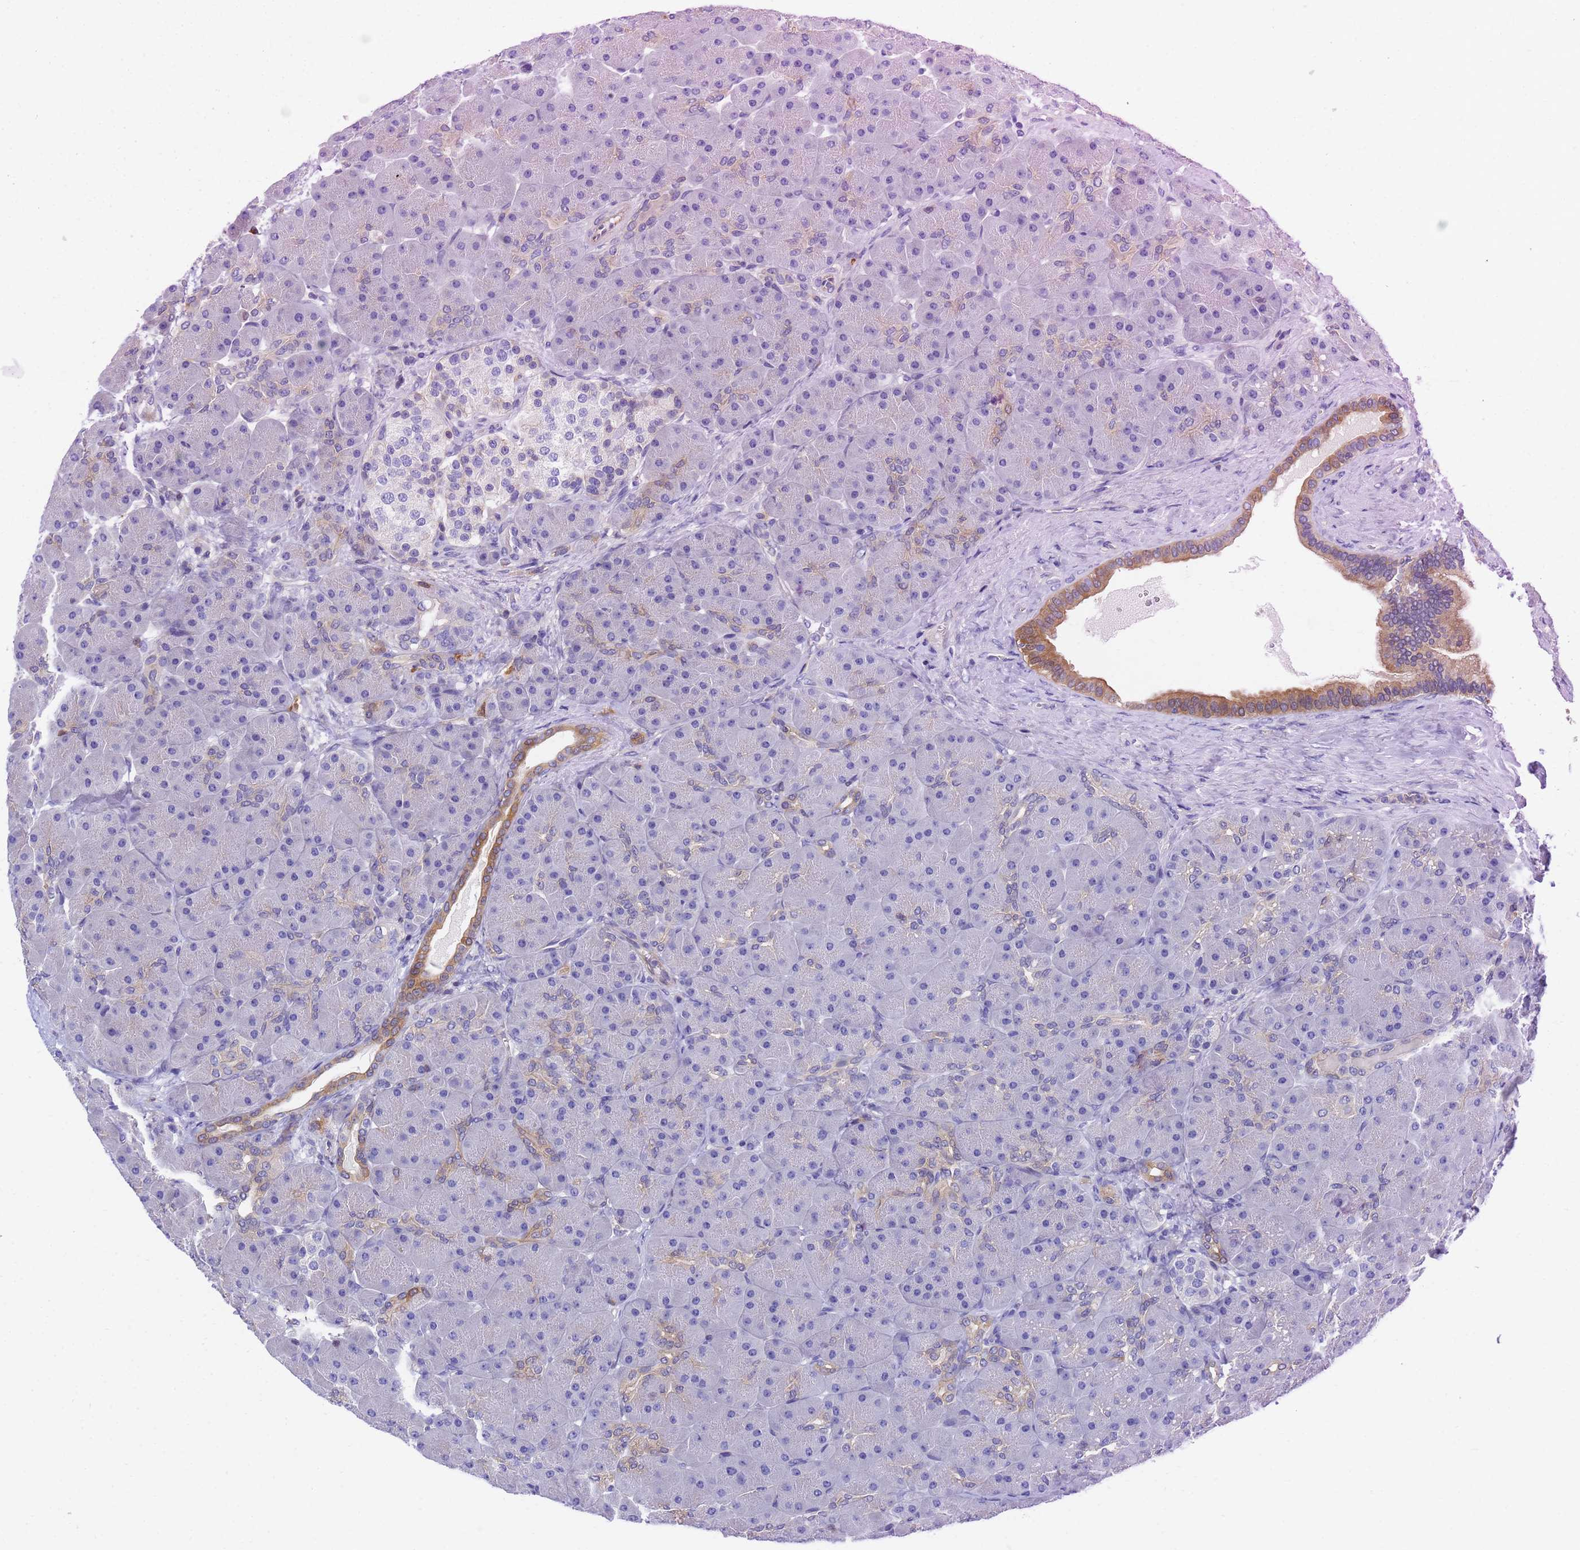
{"staining": {"intensity": "moderate", "quantity": "<25%", "location": "cytoplasmic/membranous"}, "tissue": "pancreas", "cell_type": "Exocrine glandular cells", "image_type": "normal", "snomed": [{"axis": "morphology", "description": "Normal tissue, NOS"}, {"axis": "topography", "description": "Pancreas"}], "caption": "Pancreas stained with DAB (3,3'-diaminobenzidine) immunohistochemistry (IHC) exhibits low levels of moderate cytoplasmic/membranous expression in approximately <25% of exocrine glandular cells.", "gene": "GCHFR", "patient": {"sex": "male", "age": 66}}